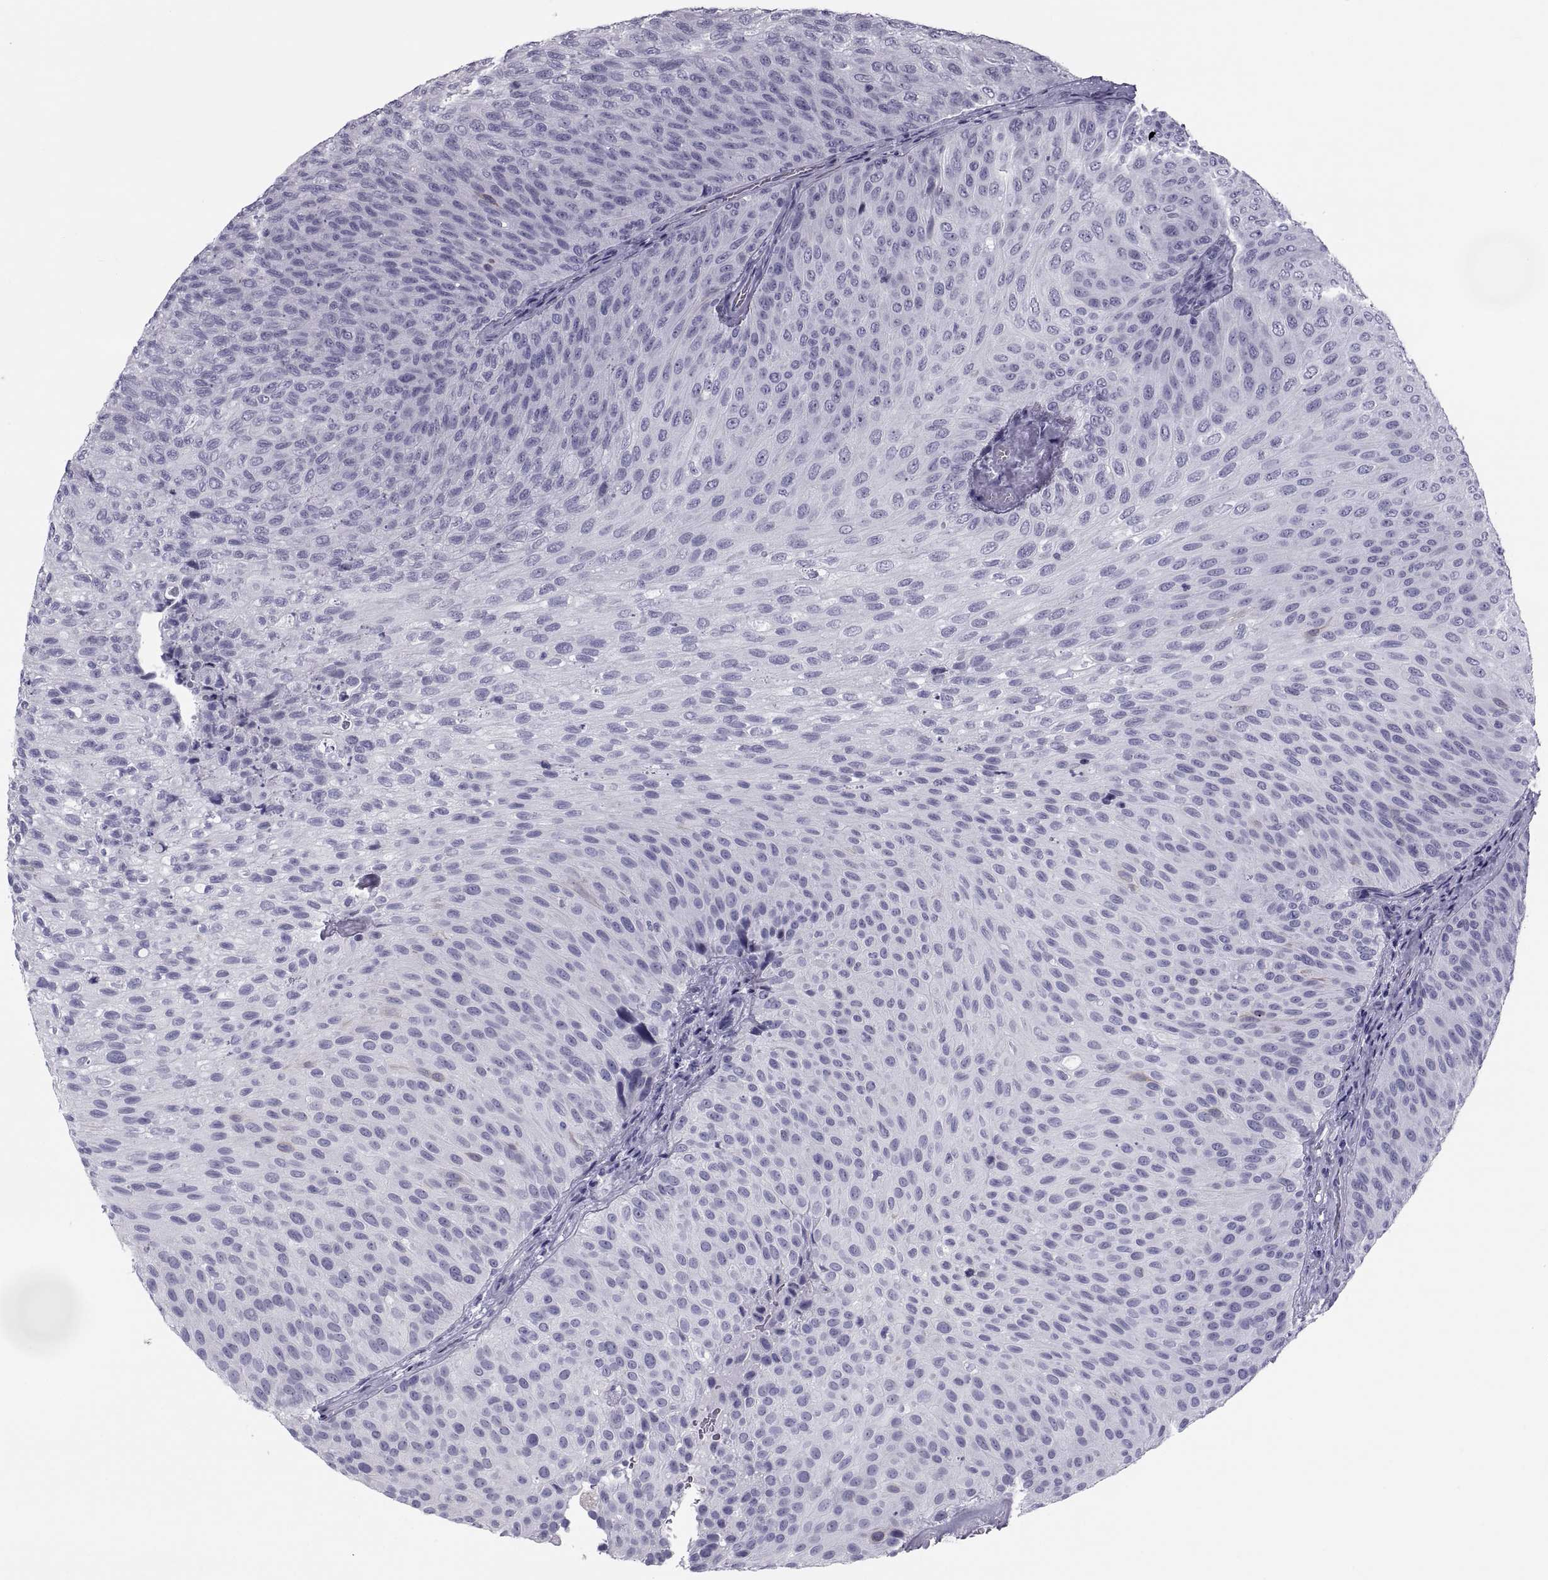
{"staining": {"intensity": "negative", "quantity": "none", "location": "none"}, "tissue": "urothelial cancer", "cell_type": "Tumor cells", "image_type": "cancer", "snomed": [{"axis": "morphology", "description": "Urothelial carcinoma, Low grade"}, {"axis": "topography", "description": "Urinary bladder"}], "caption": "Tumor cells are negative for protein expression in human urothelial carcinoma (low-grade). (DAB (3,3'-diaminobenzidine) immunohistochemistry, high magnification).", "gene": "CRISP1", "patient": {"sex": "male", "age": 78}}